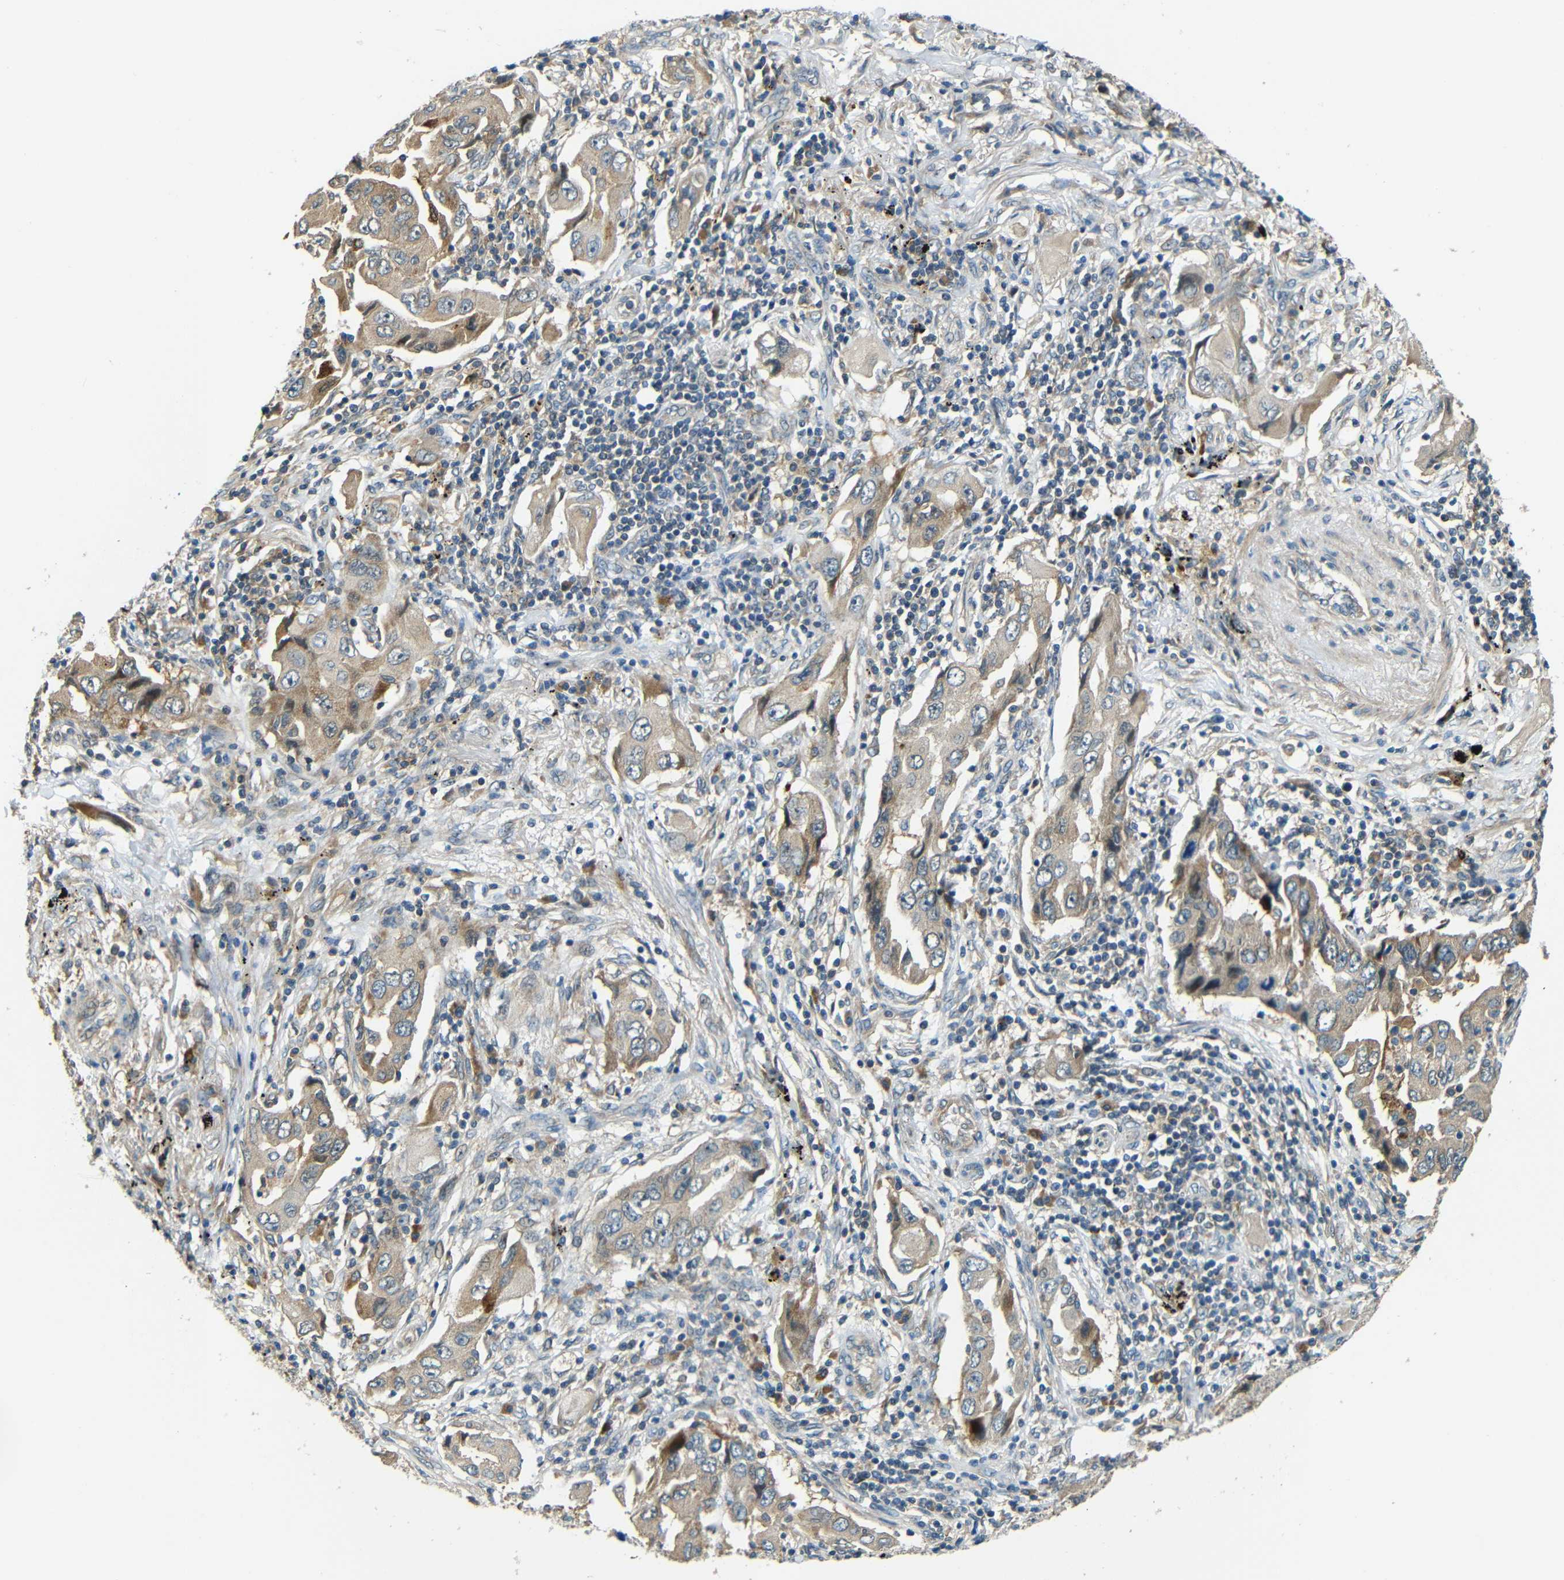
{"staining": {"intensity": "weak", "quantity": ">75%", "location": "cytoplasmic/membranous"}, "tissue": "lung cancer", "cell_type": "Tumor cells", "image_type": "cancer", "snomed": [{"axis": "morphology", "description": "Adenocarcinoma, NOS"}, {"axis": "topography", "description": "Lung"}], "caption": "Tumor cells display weak cytoplasmic/membranous positivity in approximately >75% of cells in adenocarcinoma (lung). (Brightfield microscopy of DAB IHC at high magnification).", "gene": "FNDC3A", "patient": {"sex": "female", "age": 65}}